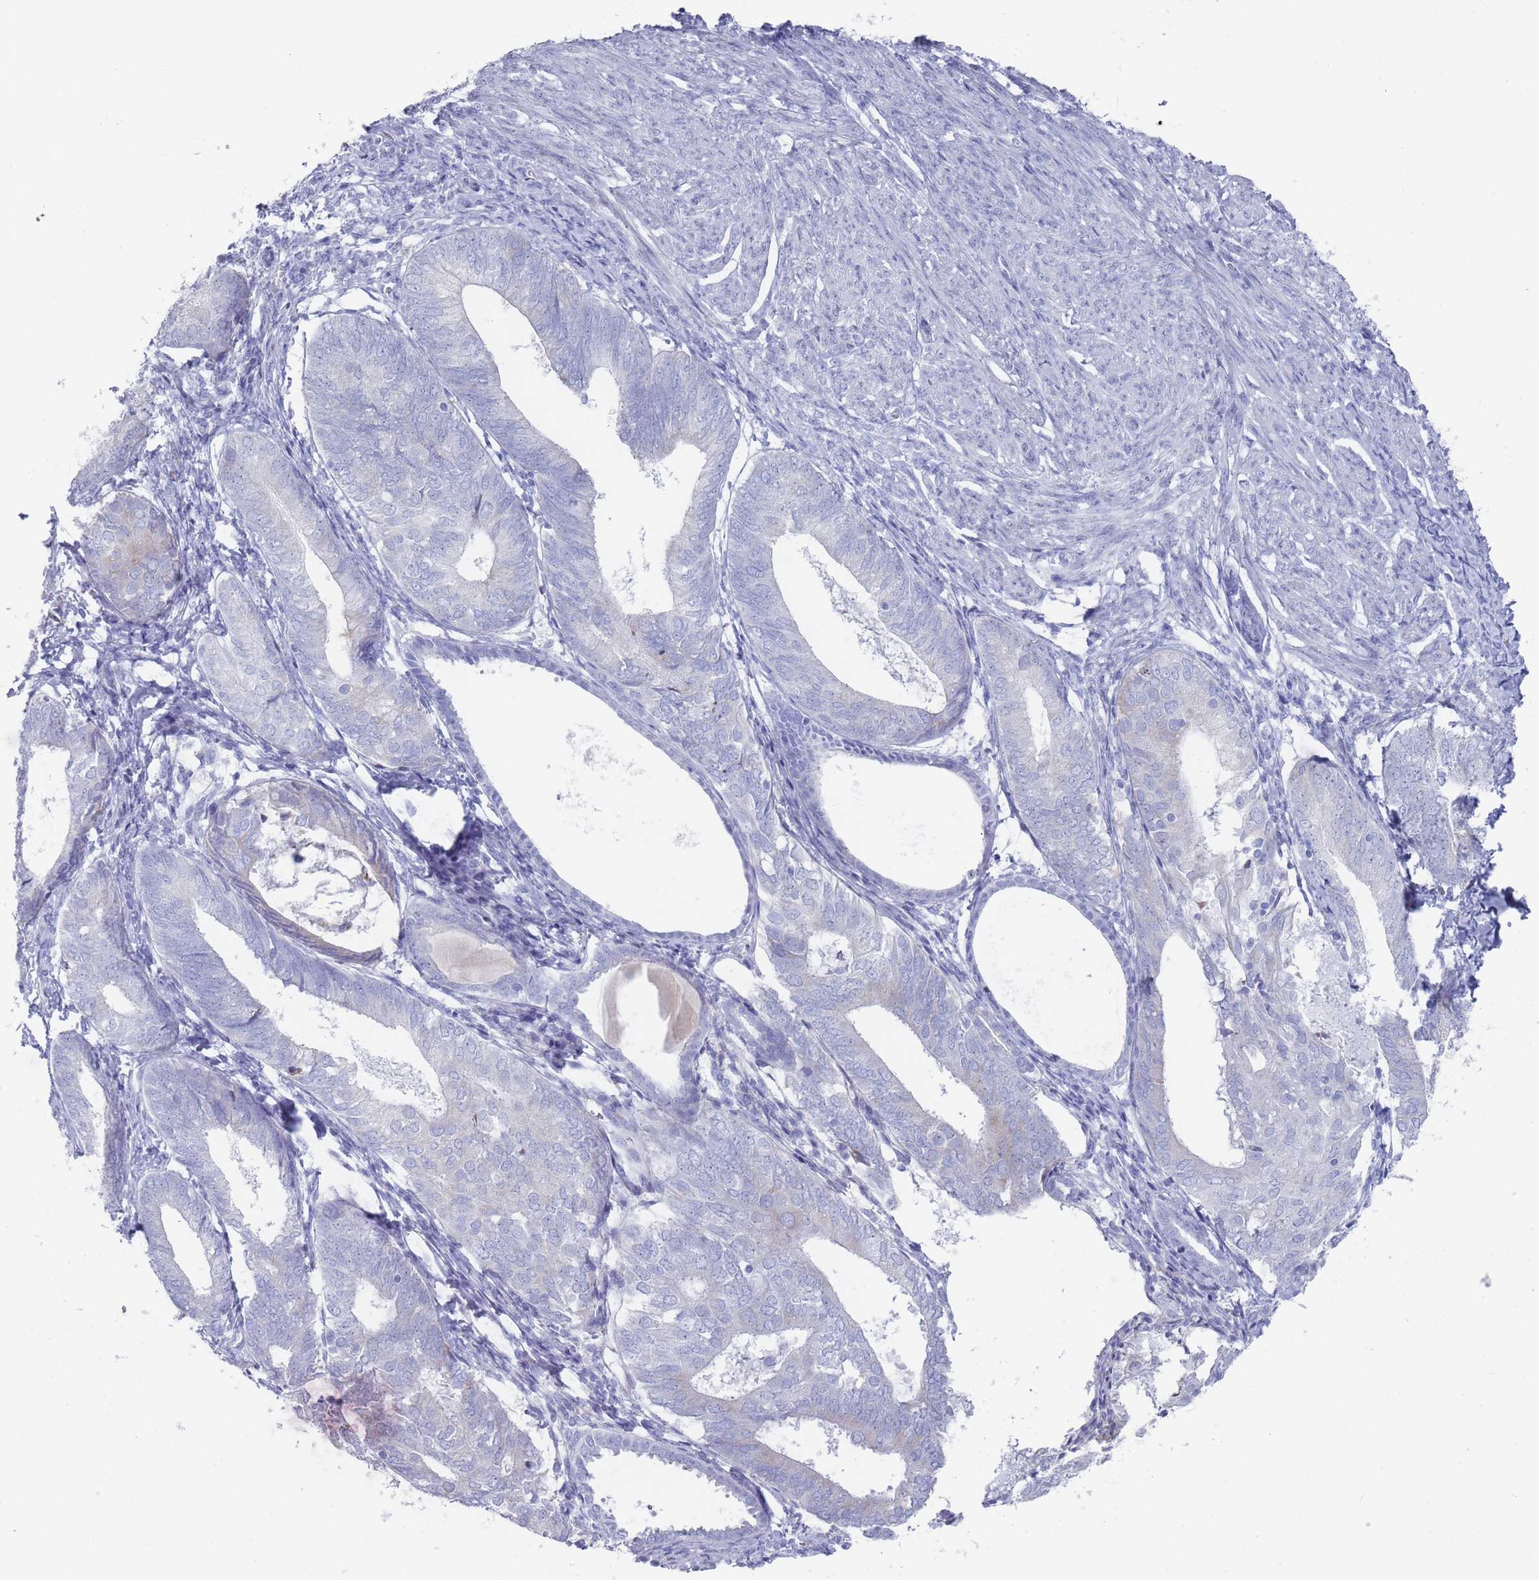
{"staining": {"intensity": "negative", "quantity": "none", "location": "none"}, "tissue": "endometrial cancer", "cell_type": "Tumor cells", "image_type": "cancer", "snomed": [{"axis": "morphology", "description": "Adenocarcinoma, NOS"}, {"axis": "topography", "description": "Endometrium"}], "caption": "IHC image of neoplastic tissue: human adenocarcinoma (endometrial) stained with DAB reveals no significant protein staining in tumor cells.", "gene": "ST8SIA5", "patient": {"sex": "female", "age": 87}}